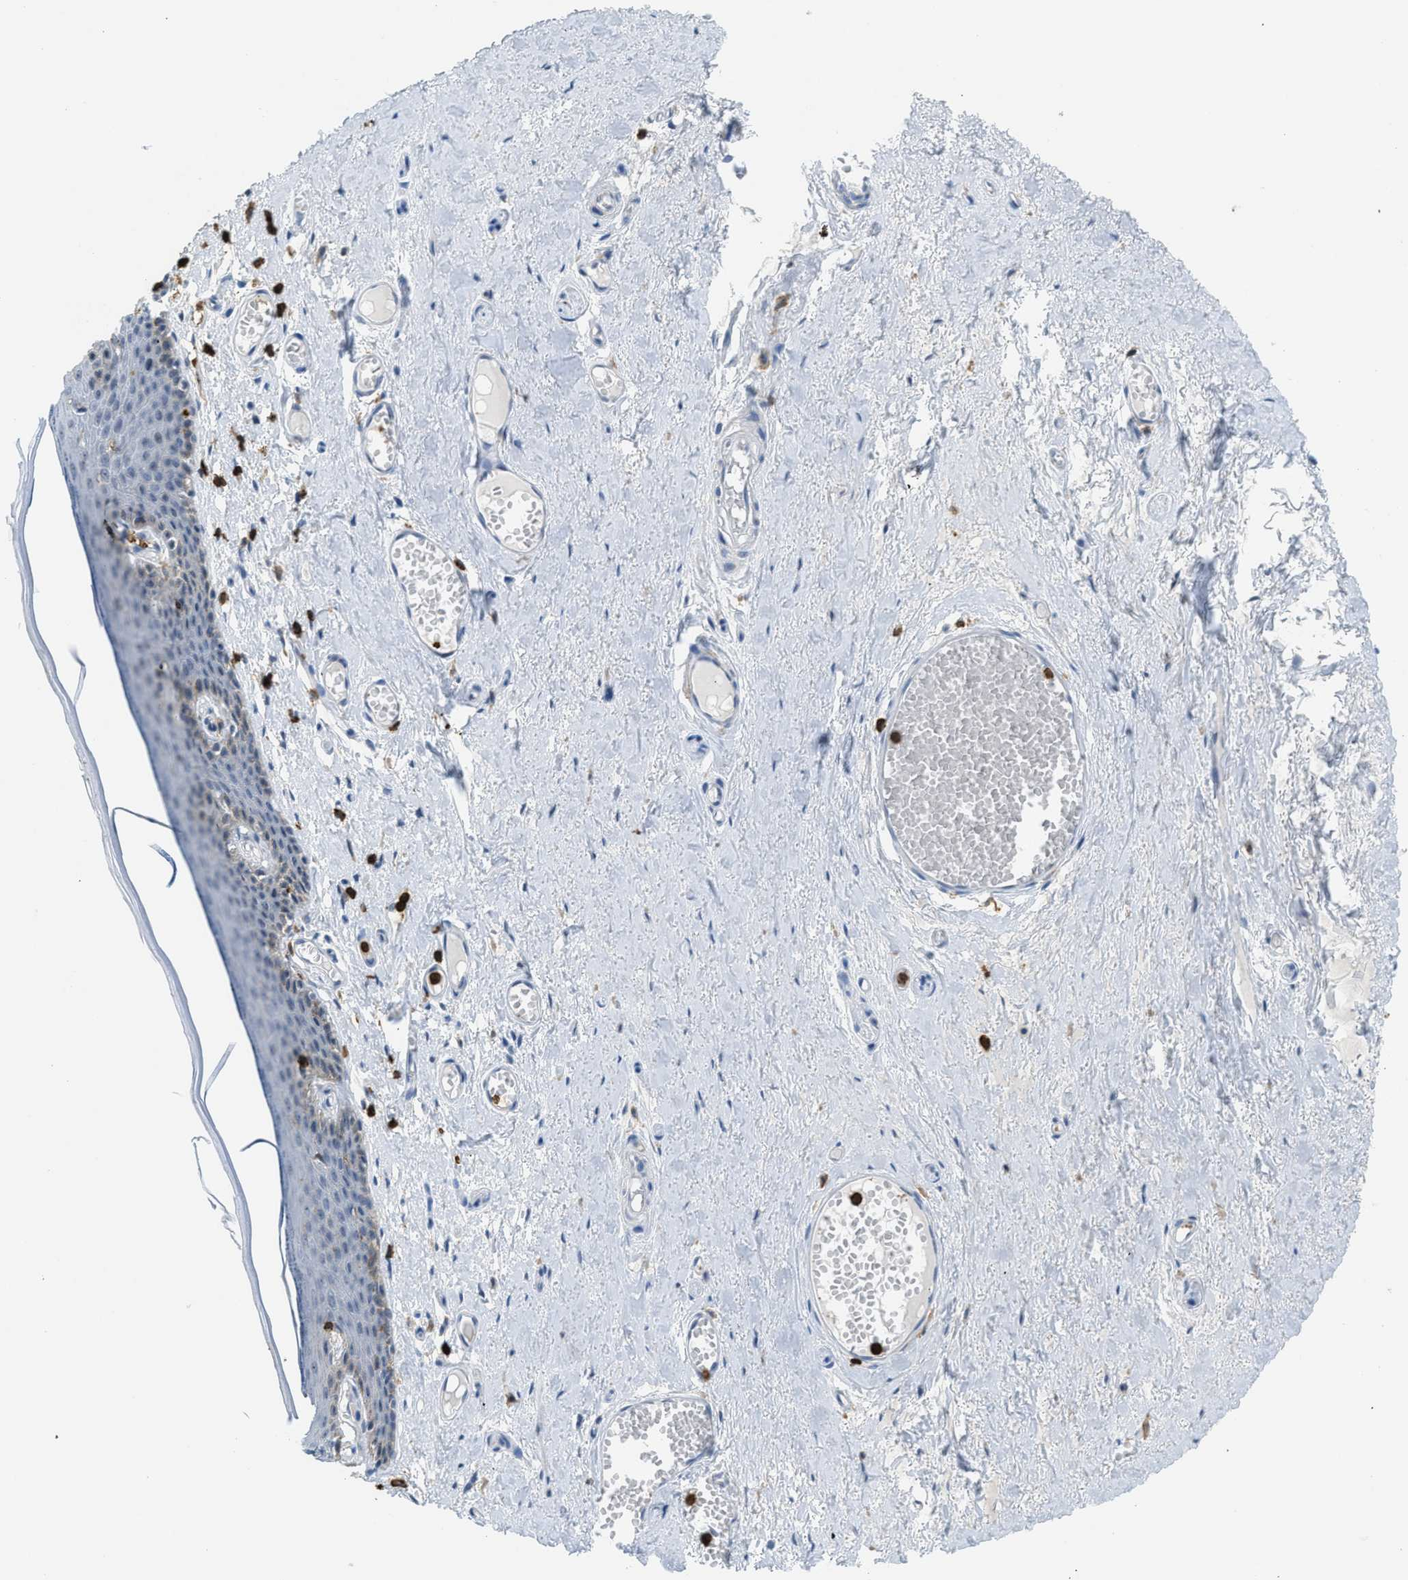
{"staining": {"intensity": "negative", "quantity": "none", "location": "none"}, "tissue": "skin", "cell_type": "Epidermal cells", "image_type": "normal", "snomed": [{"axis": "morphology", "description": "Normal tissue, NOS"}, {"axis": "topography", "description": "Adipose tissue"}, {"axis": "topography", "description": "Vascular tissue"}, {"axis": "topography", "description": "Anal"}, {"axis": "topography", "description": "Peripheral nerve tissue"}], "caption": "Image shows no protein positivity in epidermal cells of benign skin.", "gene": "FAM151A", "patient": {"sex": "female", "age": 54}}